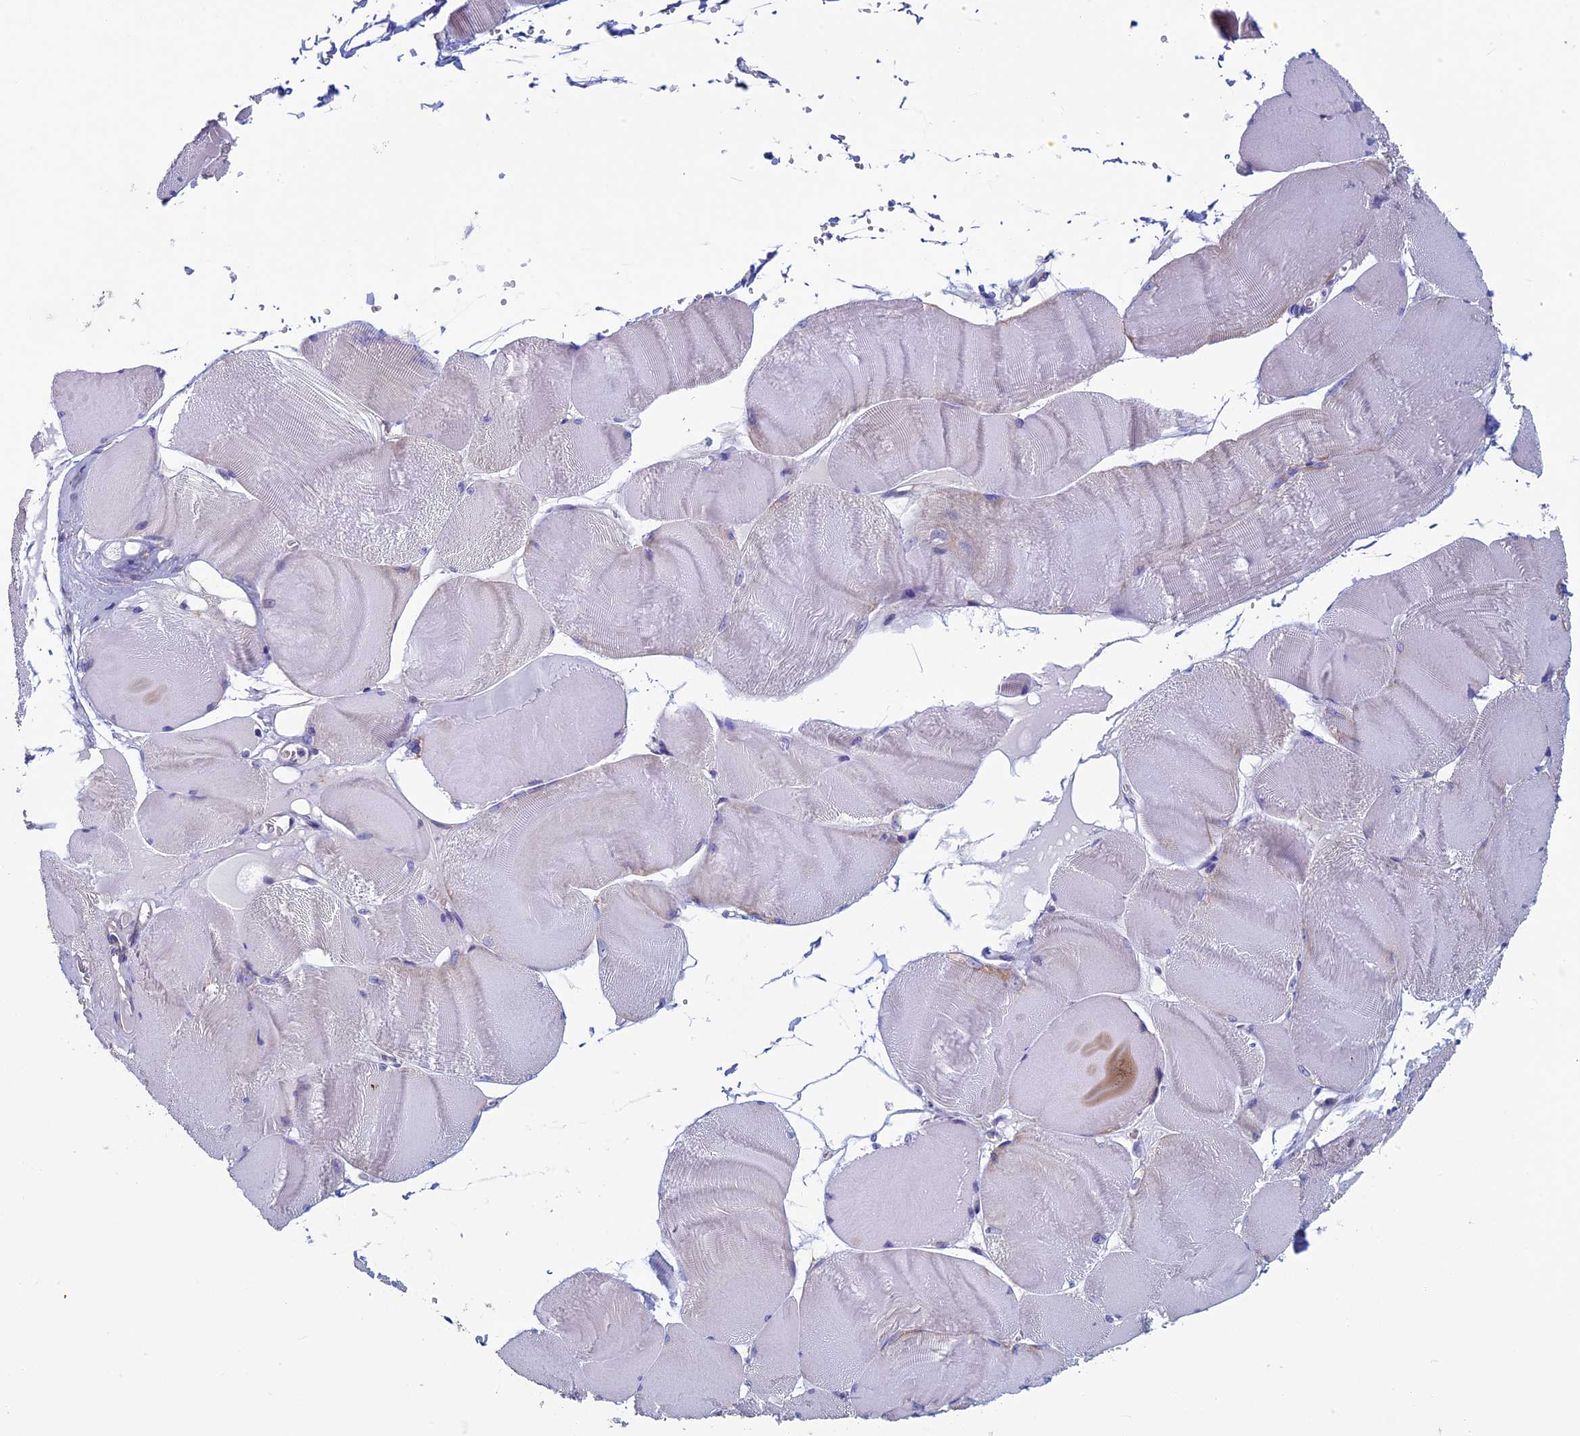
{"staining": {"intensity": "negative", "quantity": "none", "location": "none"}, "tissue": "skeletal muscle", "cell_type": "Myocytes", "image_type": "normal", "snomed": [{"axis": "morphology", "description": "Normal tissue, NOS"}, {"axis": "morphology", "description": "Basal cell carcinoma"}, {"axis": "topography", "description": "Skeletal muscle"}], "caption": "The IHC histopathology image has no significant staining in myocytes of skeletal muscle.", "gene": "MFSD12", "patient": {"sex": "female", "age": 64}}